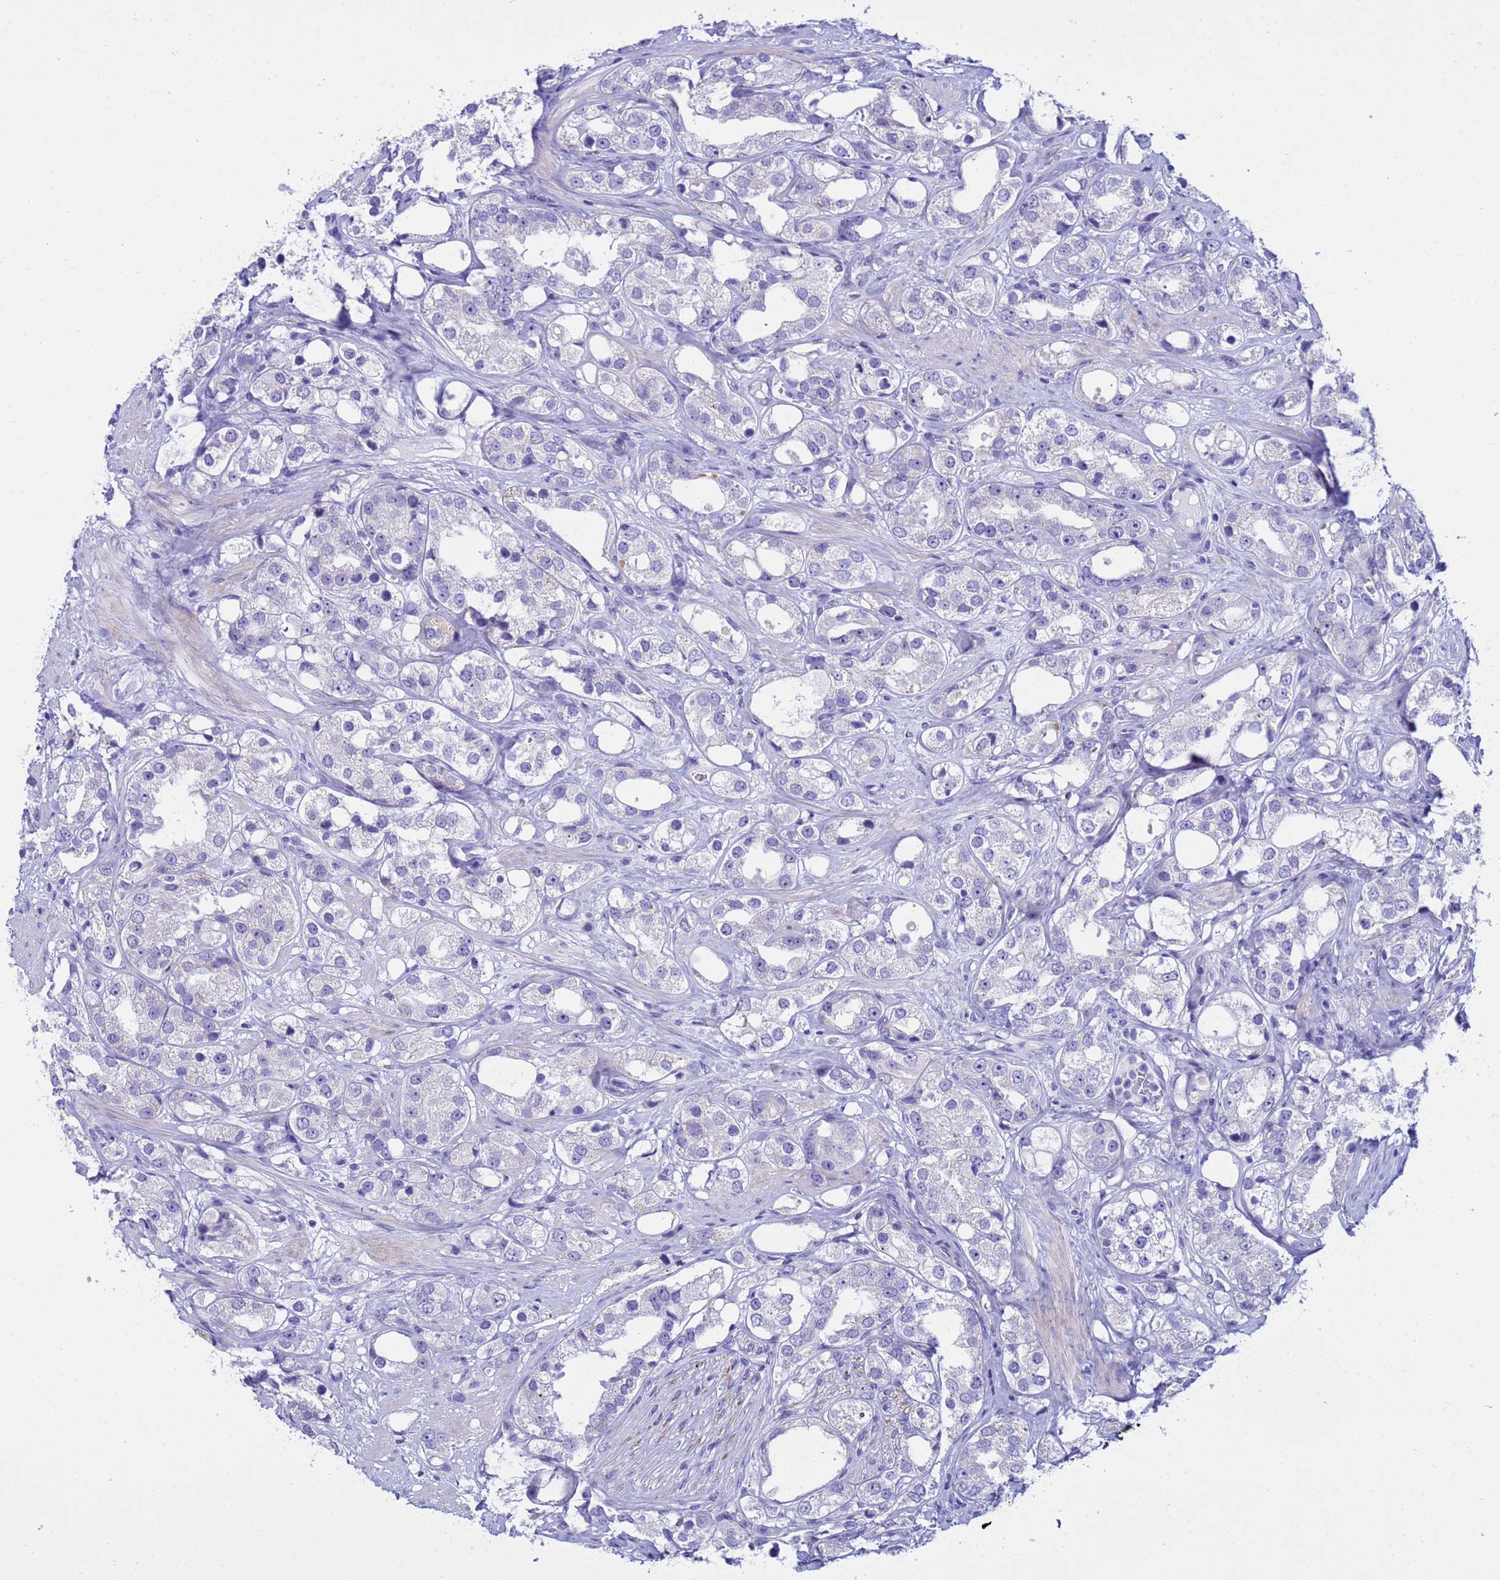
{"staining": {"intensity": "negative", "quantity": "none", "location": "none"}, "tissue": "prostate cancer", "cell_type": "Tumor cells", "image_type": "cancer", "snomed": [{"axis": "morphology", "description": "Adenocarcinoma, NOS"}, {"axis": "topography", "description": "Prostate"}], "caption": "A high-resolution image shows immunohistochemistry (IHC) staining of prostate cancer, which reveals no significant positivity in tumor cells.", "gene": "IGSF11", "patient": {"sex": "male", "age": 79}}